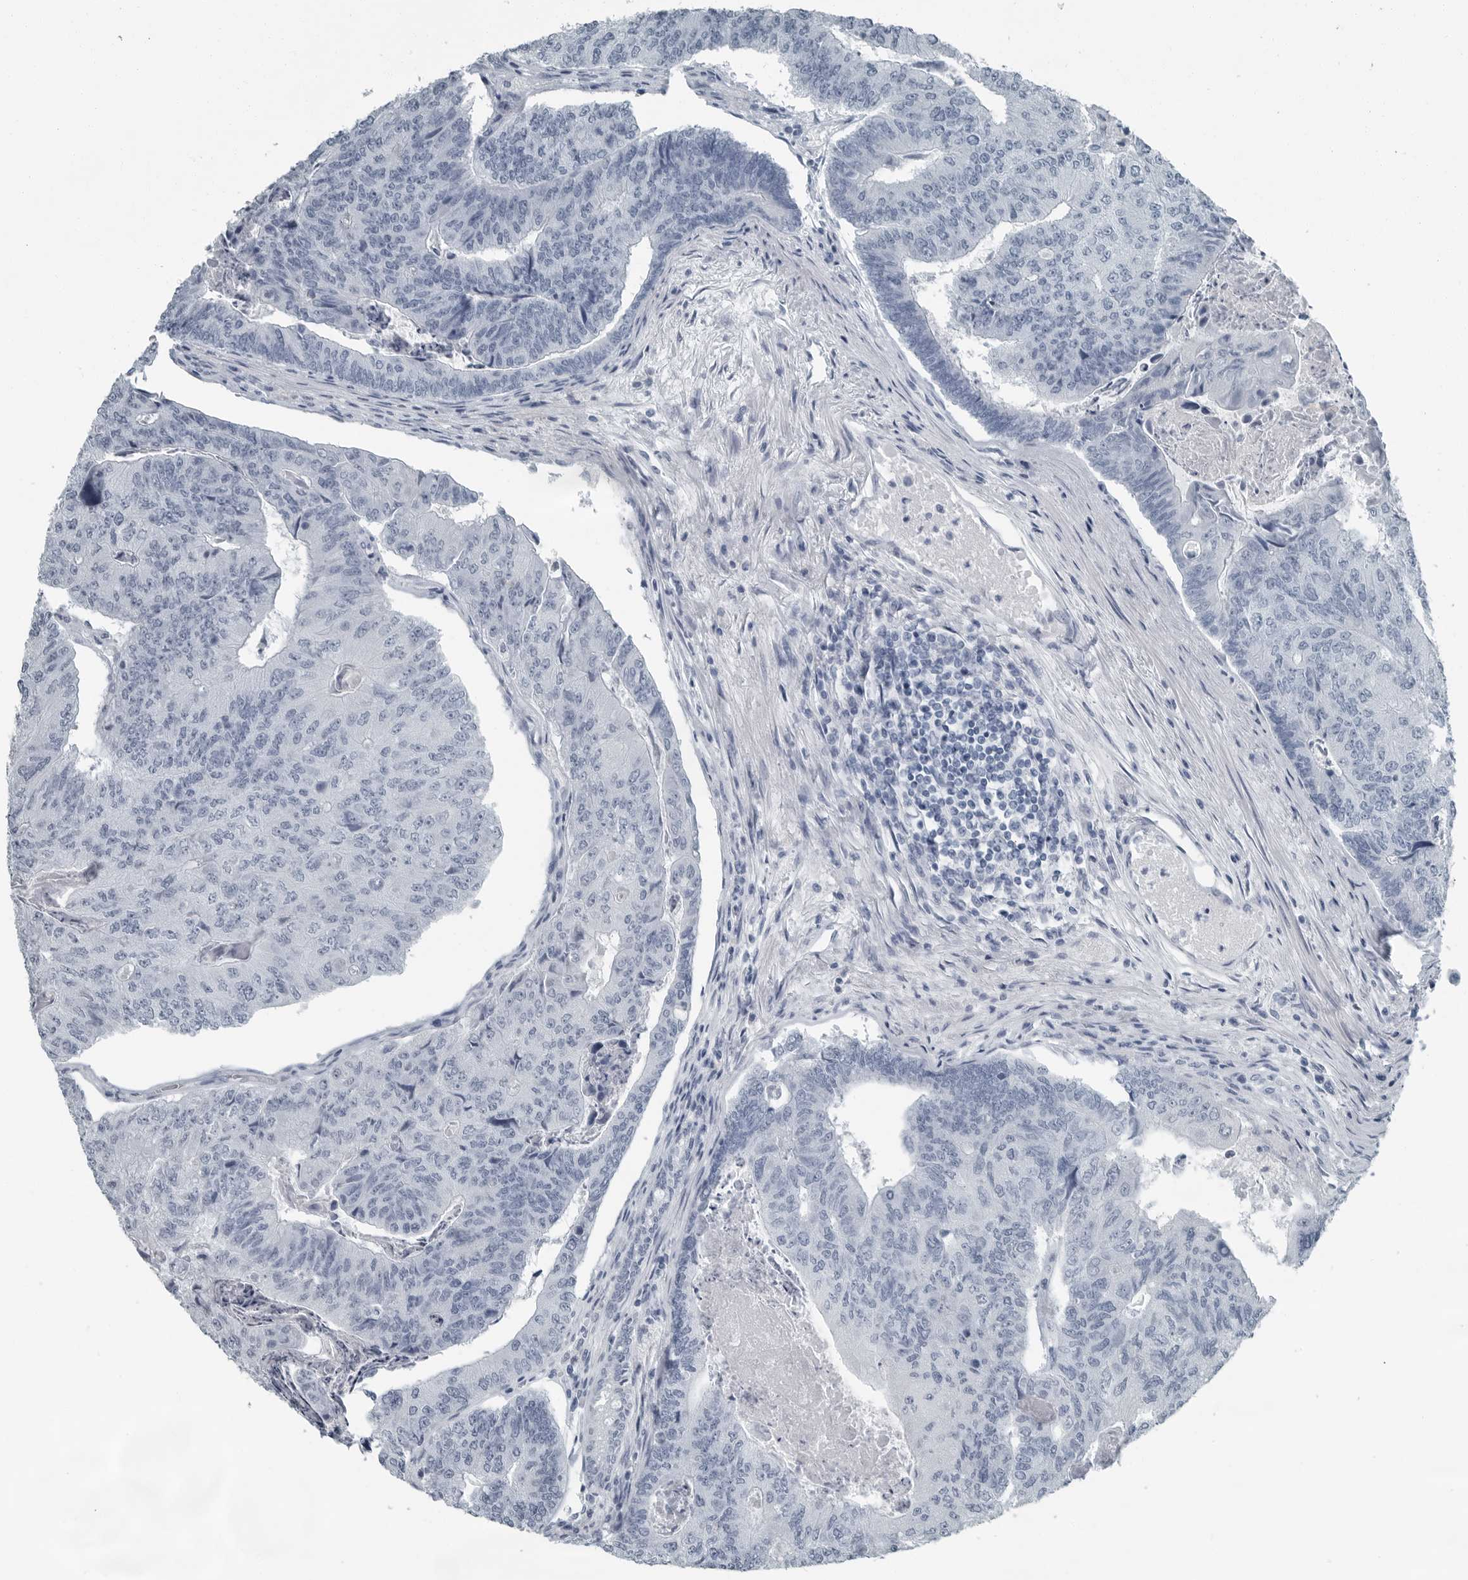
{"staining": {"intensity": "negative", "quantity": "none", "location": "none"}, "tissue": "colorectal cancer", "cell_type": "Tumor cells", "image_type": "cancer", "snomed": [{"axis": "morphology", "description": "Adenocarcinoma, NOS"}, {"axis": "topography", "description": "Colon"}], "caption": "Micrograph shows no significant protein staining in tumor cells of adenocarcinoma (colorectal).", "gene": "FABP6", "patient": {"sex": "female", "age": 67}}